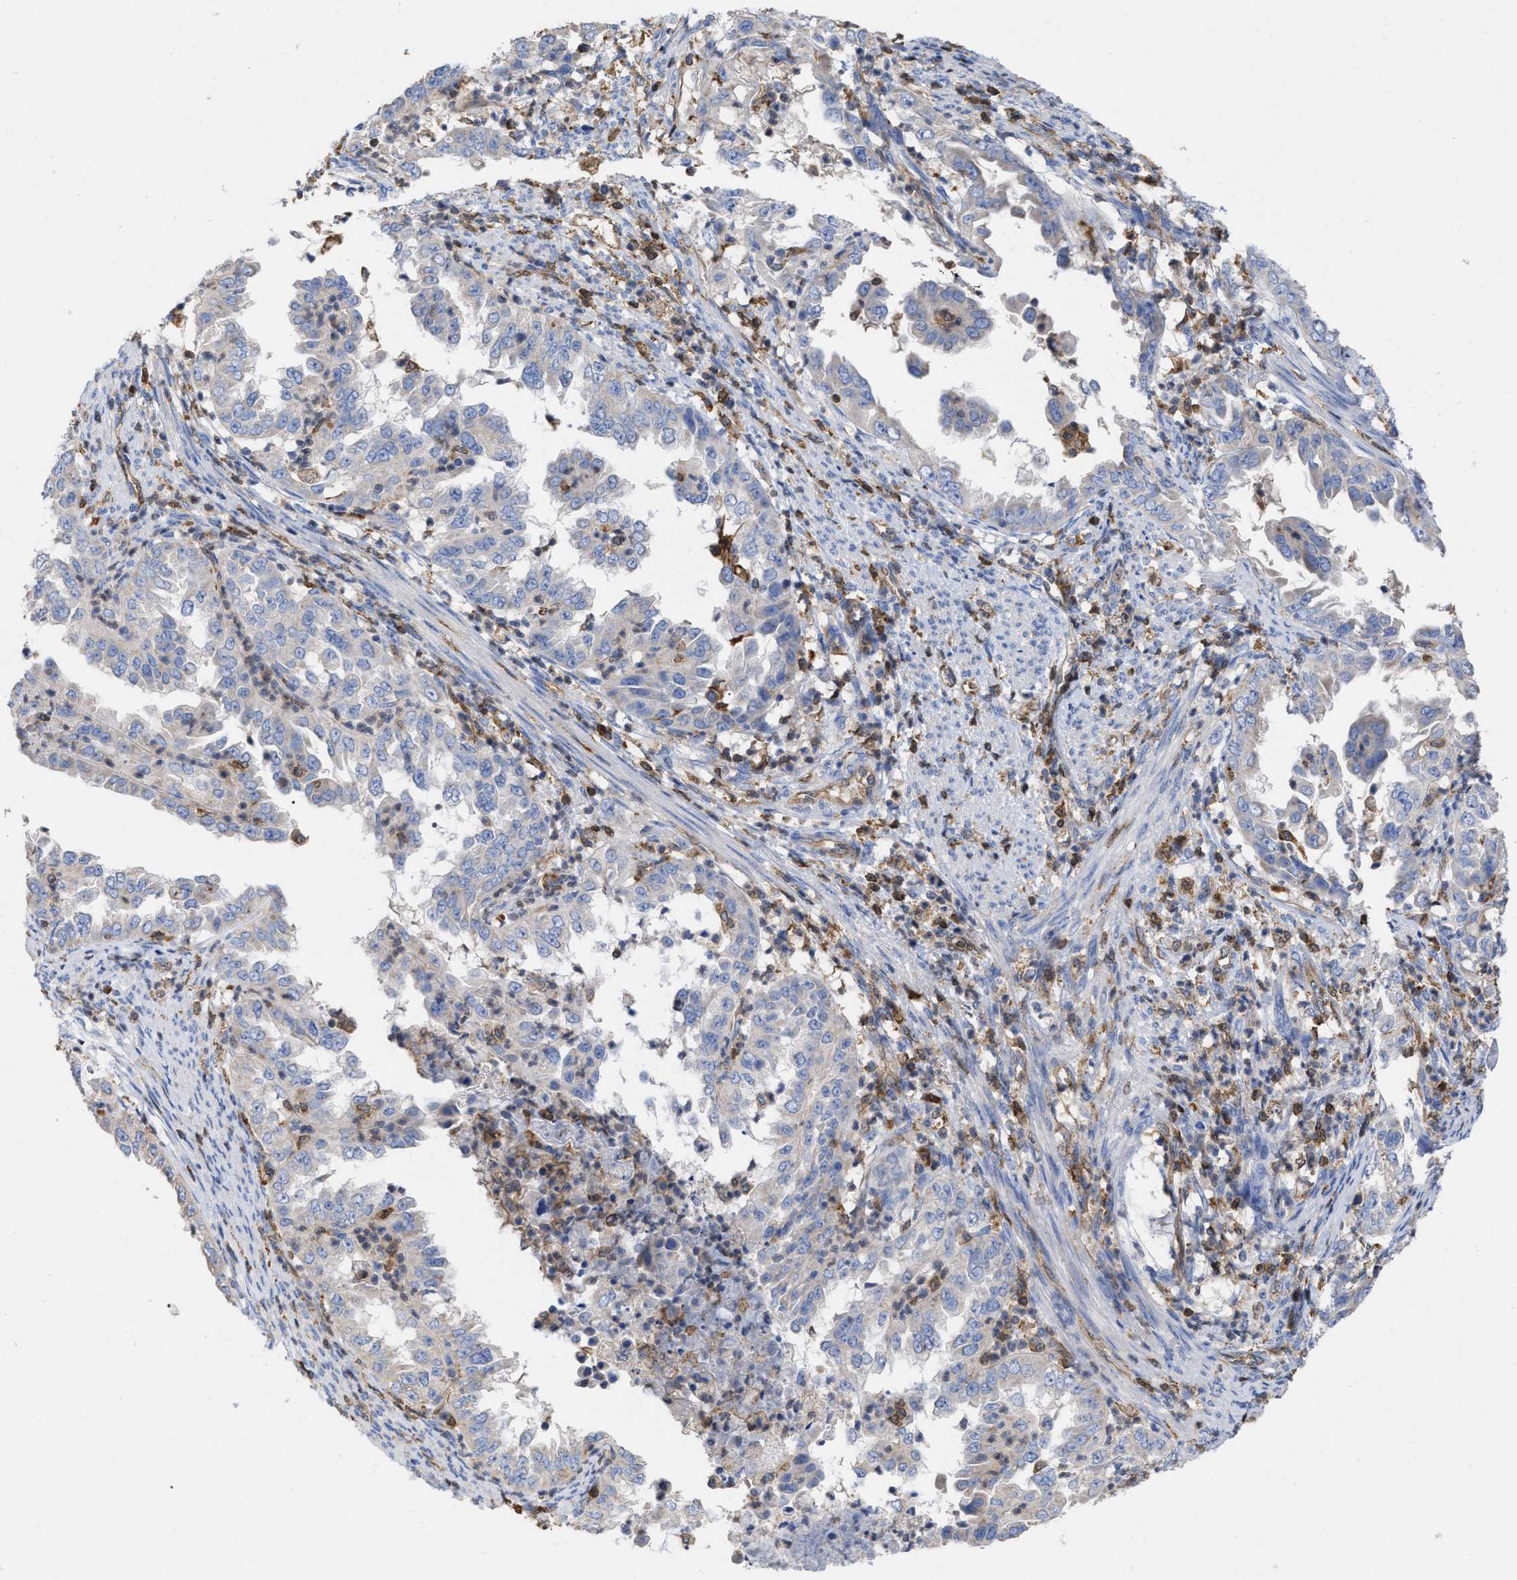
{"staining": {"intensity": "negative", "quantity": "none", "location": "none"}, "tissue": "endometrial cancer", "cell_type": "Tumor cells", "image_type": "cancer", "snomed": [{"axis": "morphology", "description": "Adenocarcinoma, NOS"}, {"axis": "topography", "description": "Endometrium"}], "caption": "This is an immunohistochemistry (IHC) histopathology image of human endometrial adenocarcinoma. There is no staining in tumor cells.", "gene": "GIMAP4", "patient": {"sex": "female", "age": 85}}